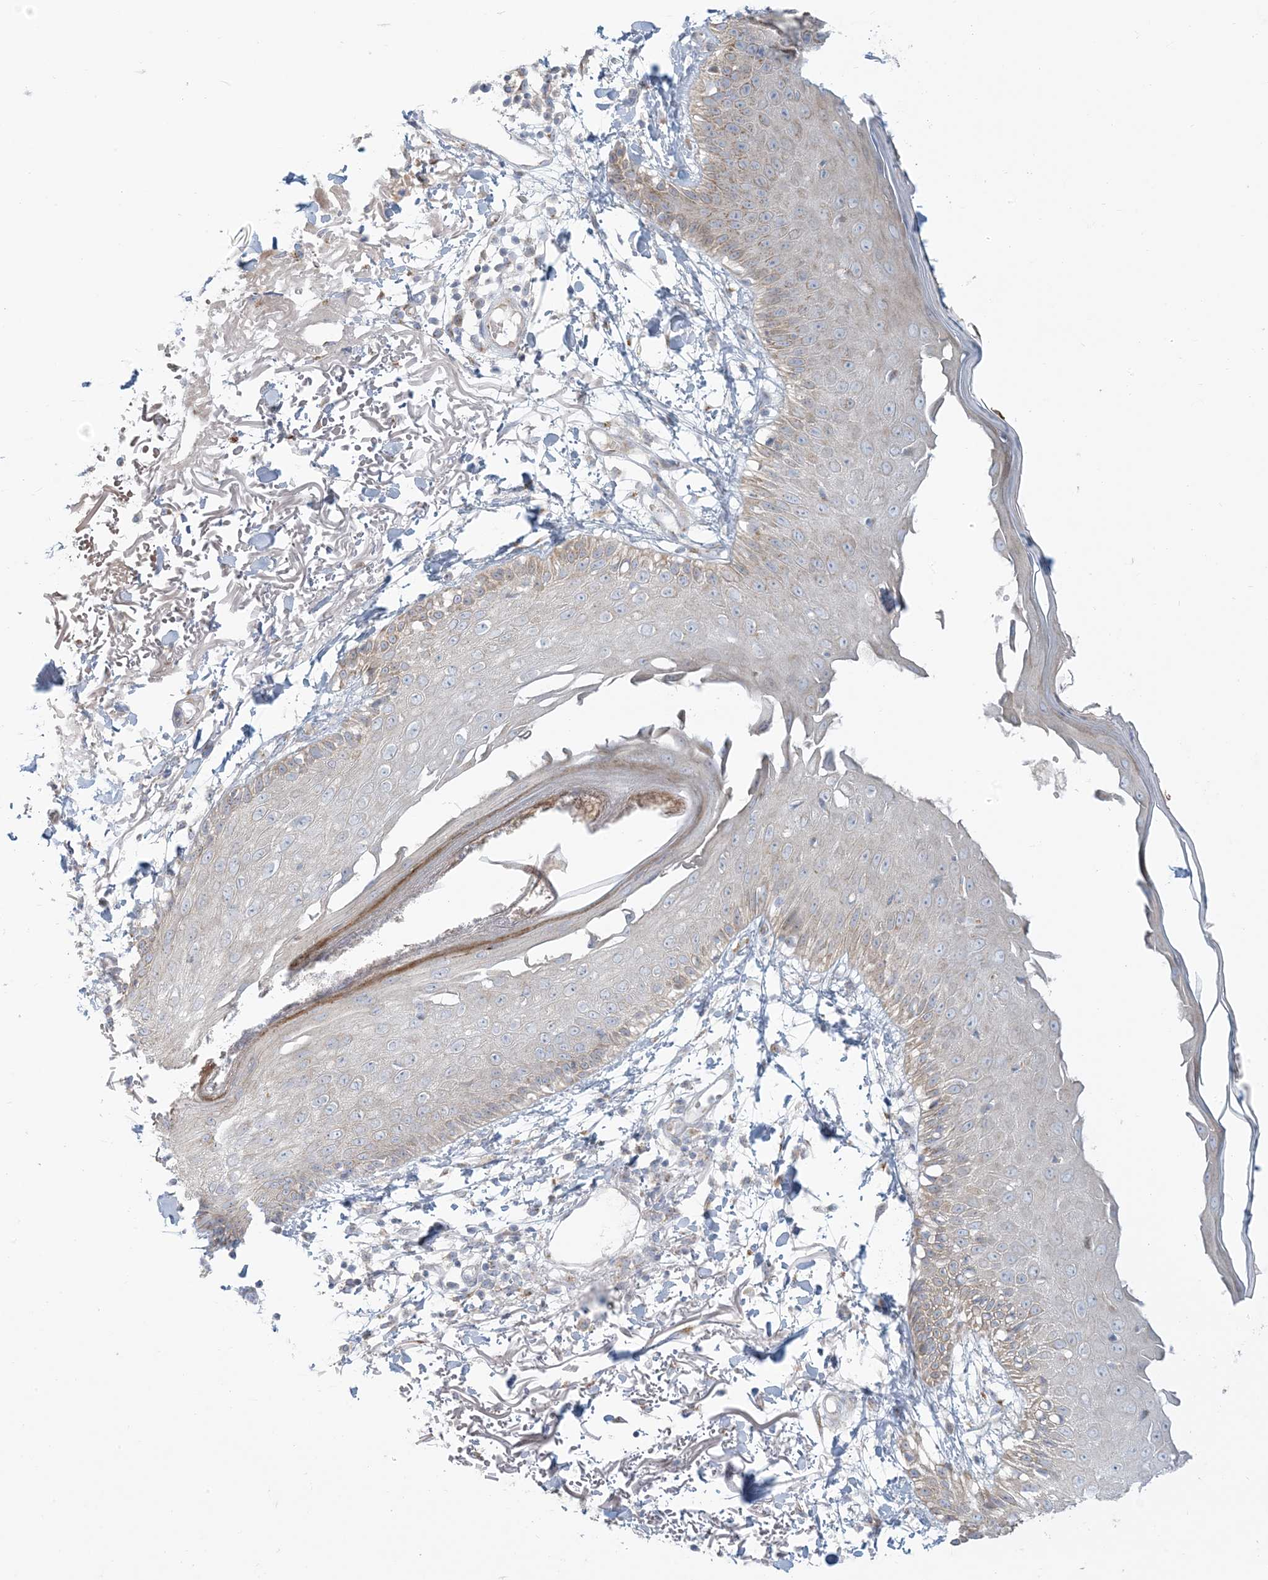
{"staining": {"intensity": "negative", "quantity": "none", "location": "none"}, "tissue": "skin", "cell_type": "Fibroblasts", "image_type": "normal", "snomed": [{"axis": "morphology", "description": "Normal tissue, NOS"}, {"axis": "morphology", "description": "Squamous cell carcinoma, NOS"}, {"axis": "topography", "description": "Skin"}, {"axis": "topography", "description": "Peripheral nerve tissue"}], "caption": "DAB (3,3'-diaminobenzidine) immunohistochemical staining of unremarkable human skin reveals no significant positivity in fibroblasts.", "gene": "AFTPH", "patient": {"sex": "male", "age": 83}}